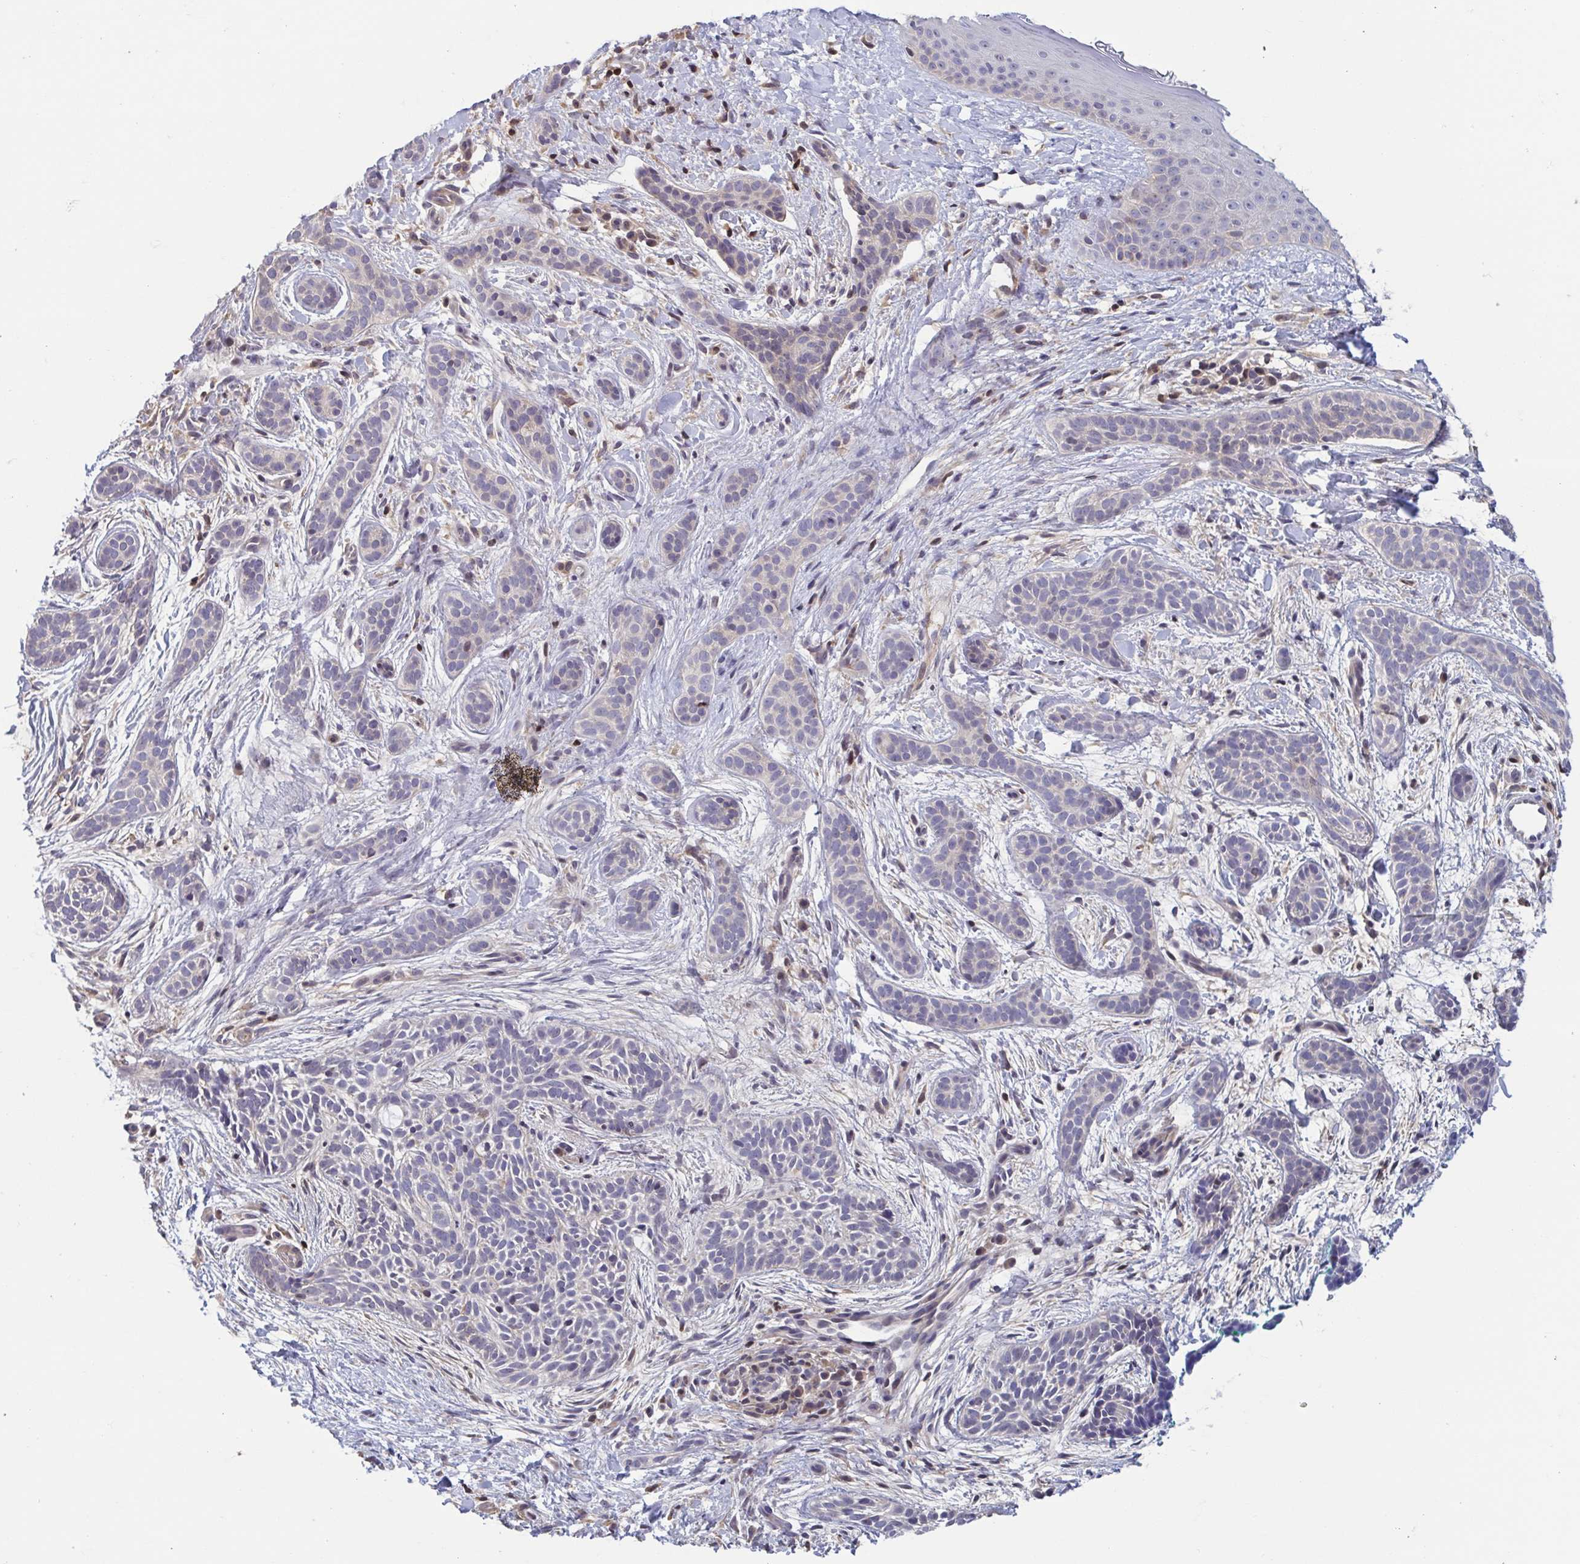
{"staining": {"intensity": "negative", "quantity": "none", "location": "none"}, "tissue": "skin cancer", "cell_type": "Tumor cells", "image_type": "cancer", "snomed": [{"axis": "morphology", "description": "Basal cell carcinoma"}, {"axis": "topography", "description": "Skin"}], "caption": "Immunohistochemistry (IHC) photomicrograph of human skin cancer stained for a protein (brown), which reveals no staining in tumor cells. (DAB IHC, high magnification).", "gene": "LRRC38", "patient": {"sex": "male", "age": 63}}